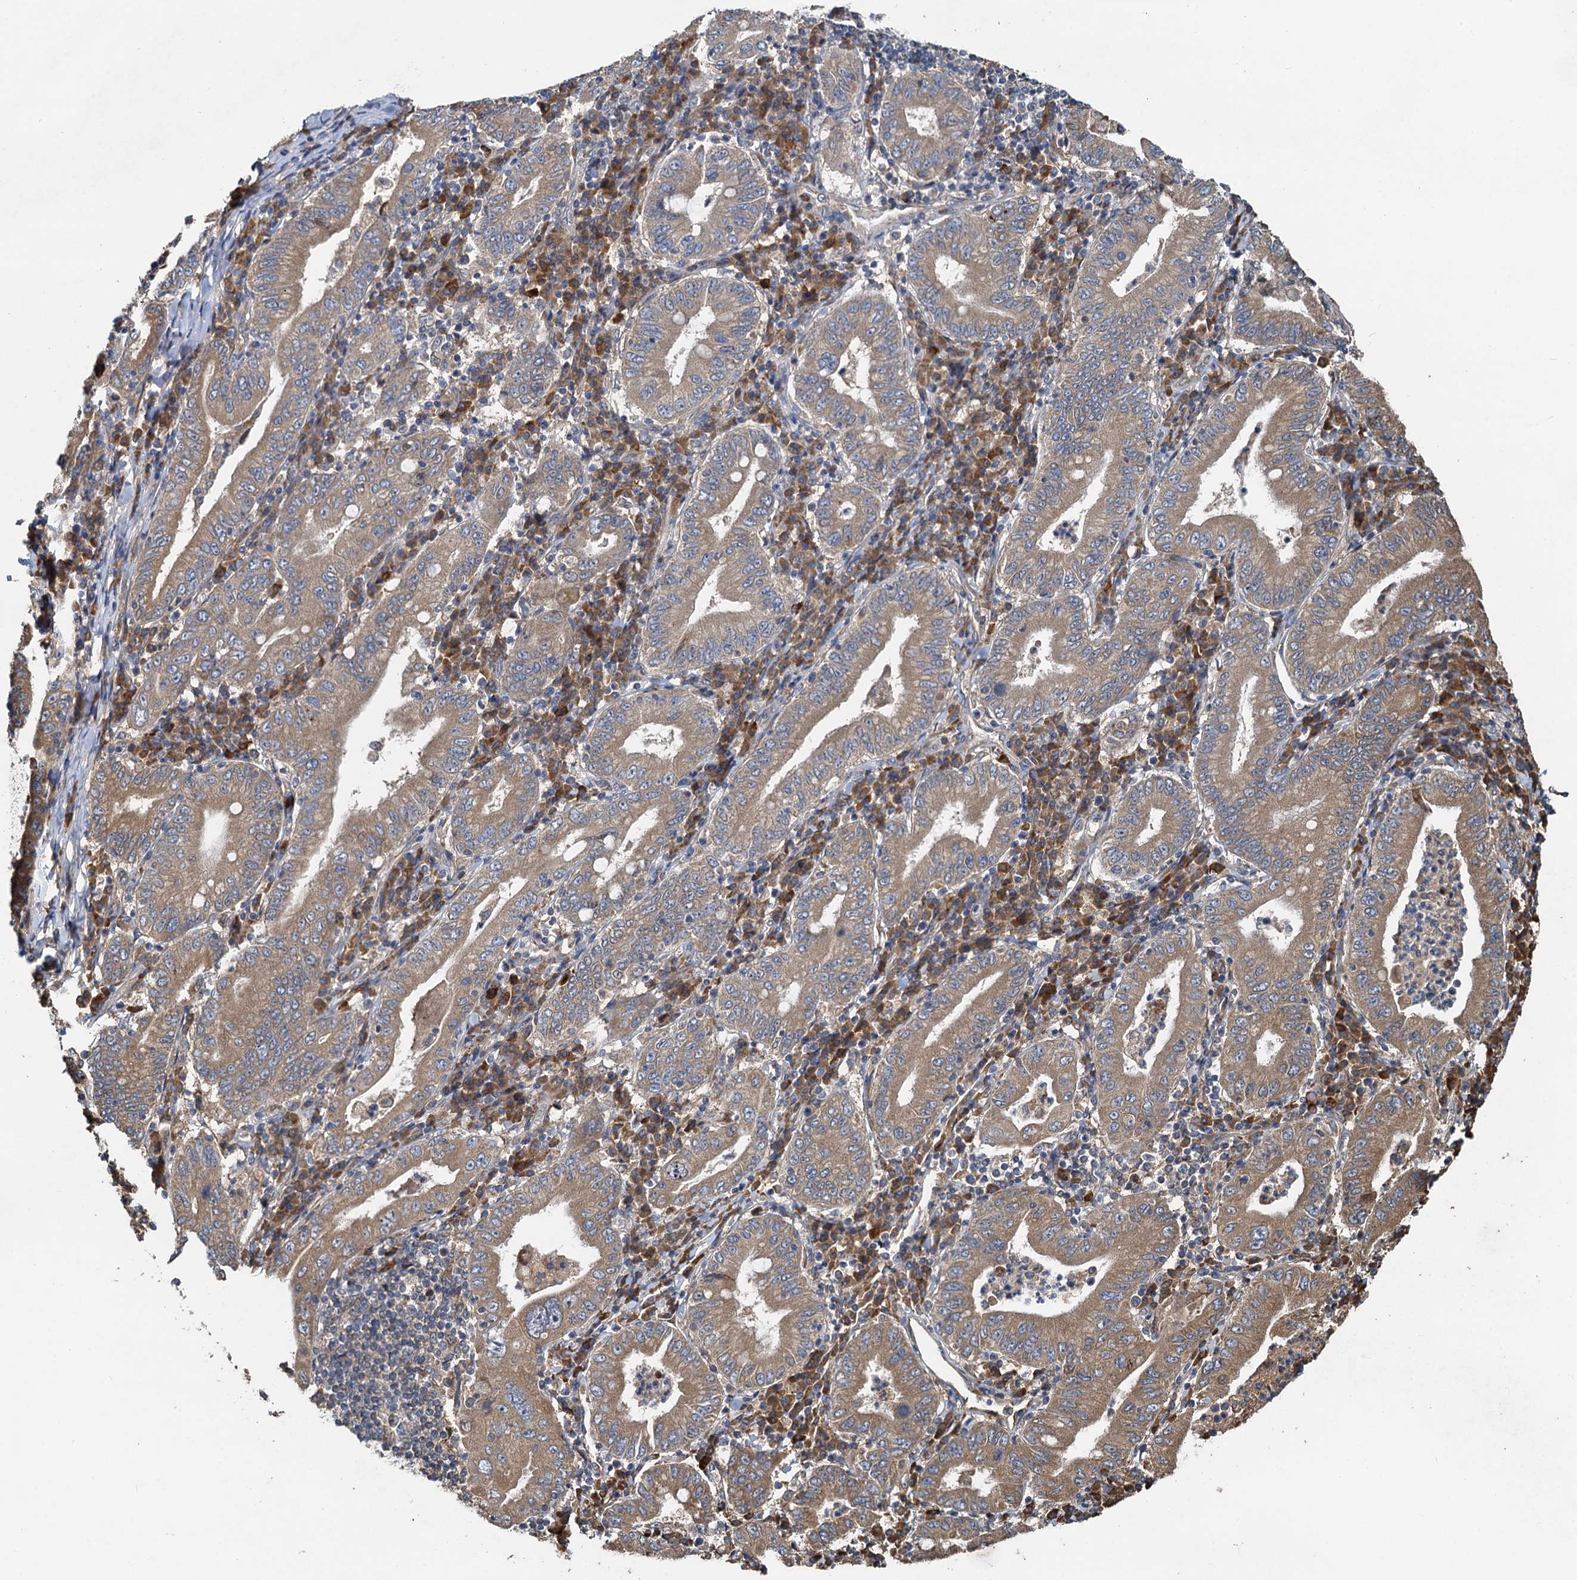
{"staining": {"intensity": "moderate", "quantity": ">75%", "location": "cytoplasmic/membranous"}, "tissue": "stomach cancer", "cell_type": "Tumor cells", "image_type": "cancer", "snomed": [{"axis": "morphology", "description": "Normal tissue, NOS"}, {"axis": "morphology", "description": "Adenocarcinoma, NOS"}, {"axis": "topography", "description": "Esophagus"}, {"axis": "topography", "description": "Stomach, upper"}, {"axis": "topography", "description": "Peripheral nerve tissue"}], "caption": "Protein staining displays moderate cytoplasmic/membranous staining in about >75% of tumor cells in stomach adenocarcinoma.", "gene": "HYI", "patient": {"sex": "male", "age": 62}}